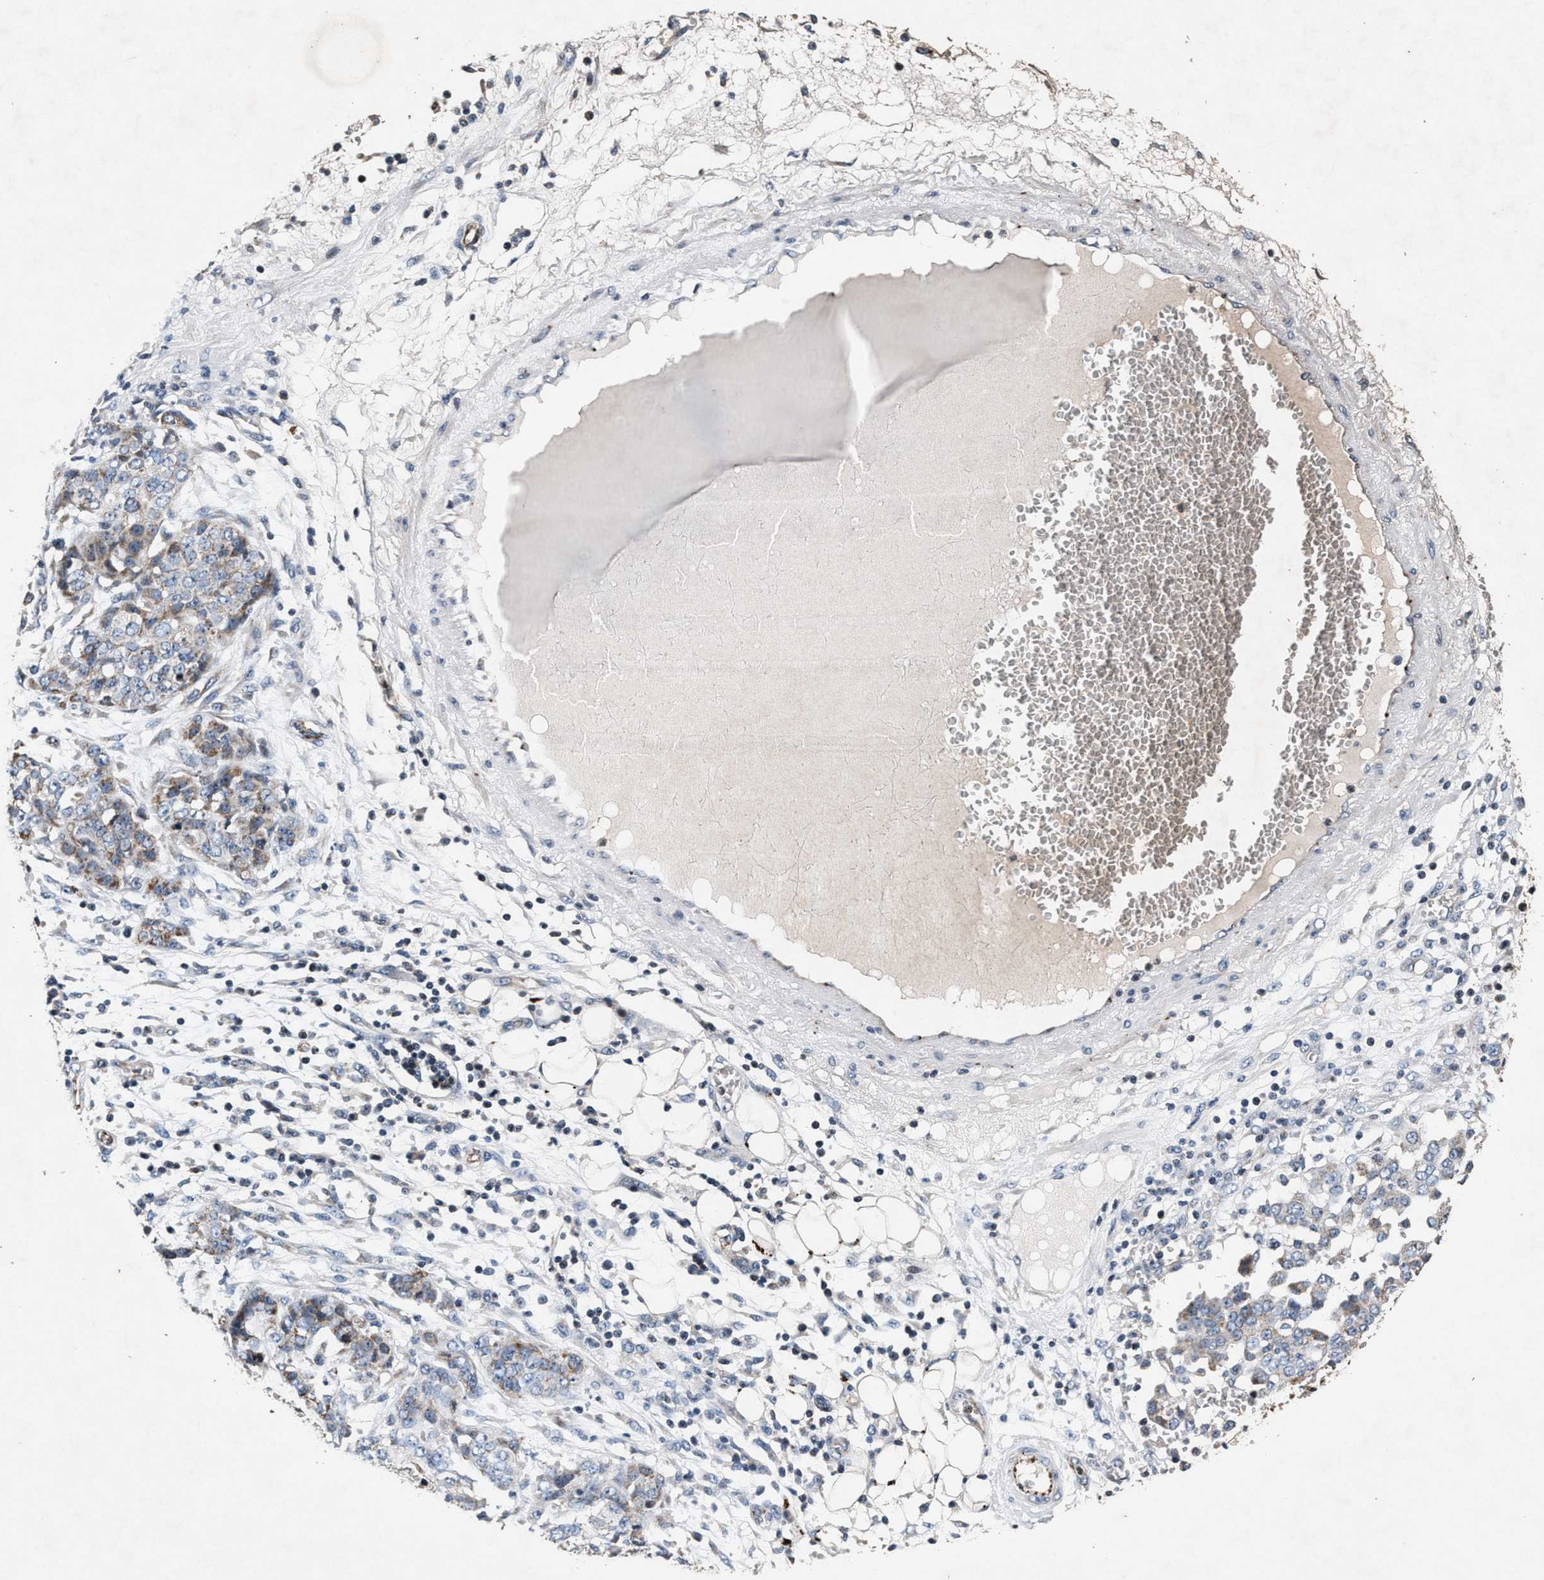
{"staining": {"intensity": "weak", "quantity": "<25%", "location": "cytoplasmic/membranous"}, "tissue": "ovarian cancer", "cell_type": "Tumor cells", "image_type": "cancer", "snomed": [{"axis": "morphology", "description": "Cystadenocarcinoma, serous, NOS"}, {"axis": "topography", "description": "Soft tissue"}, {"axis": "topography", "description": "Ovary"}], "caption": "DAB (3,3'-diaminobenzidine) immunohistochemical staining of human ovarian serous cystadenocarcinoma displays no significant staining in tumor cells. (Stains: DAB immunohistochemistry (IHC) with hematoxylin counter stain, Microscopy: brightfield microscopy at high magnification).", "gene": "PKD2L1", "patient": {"sex": "female", "age": 57}}